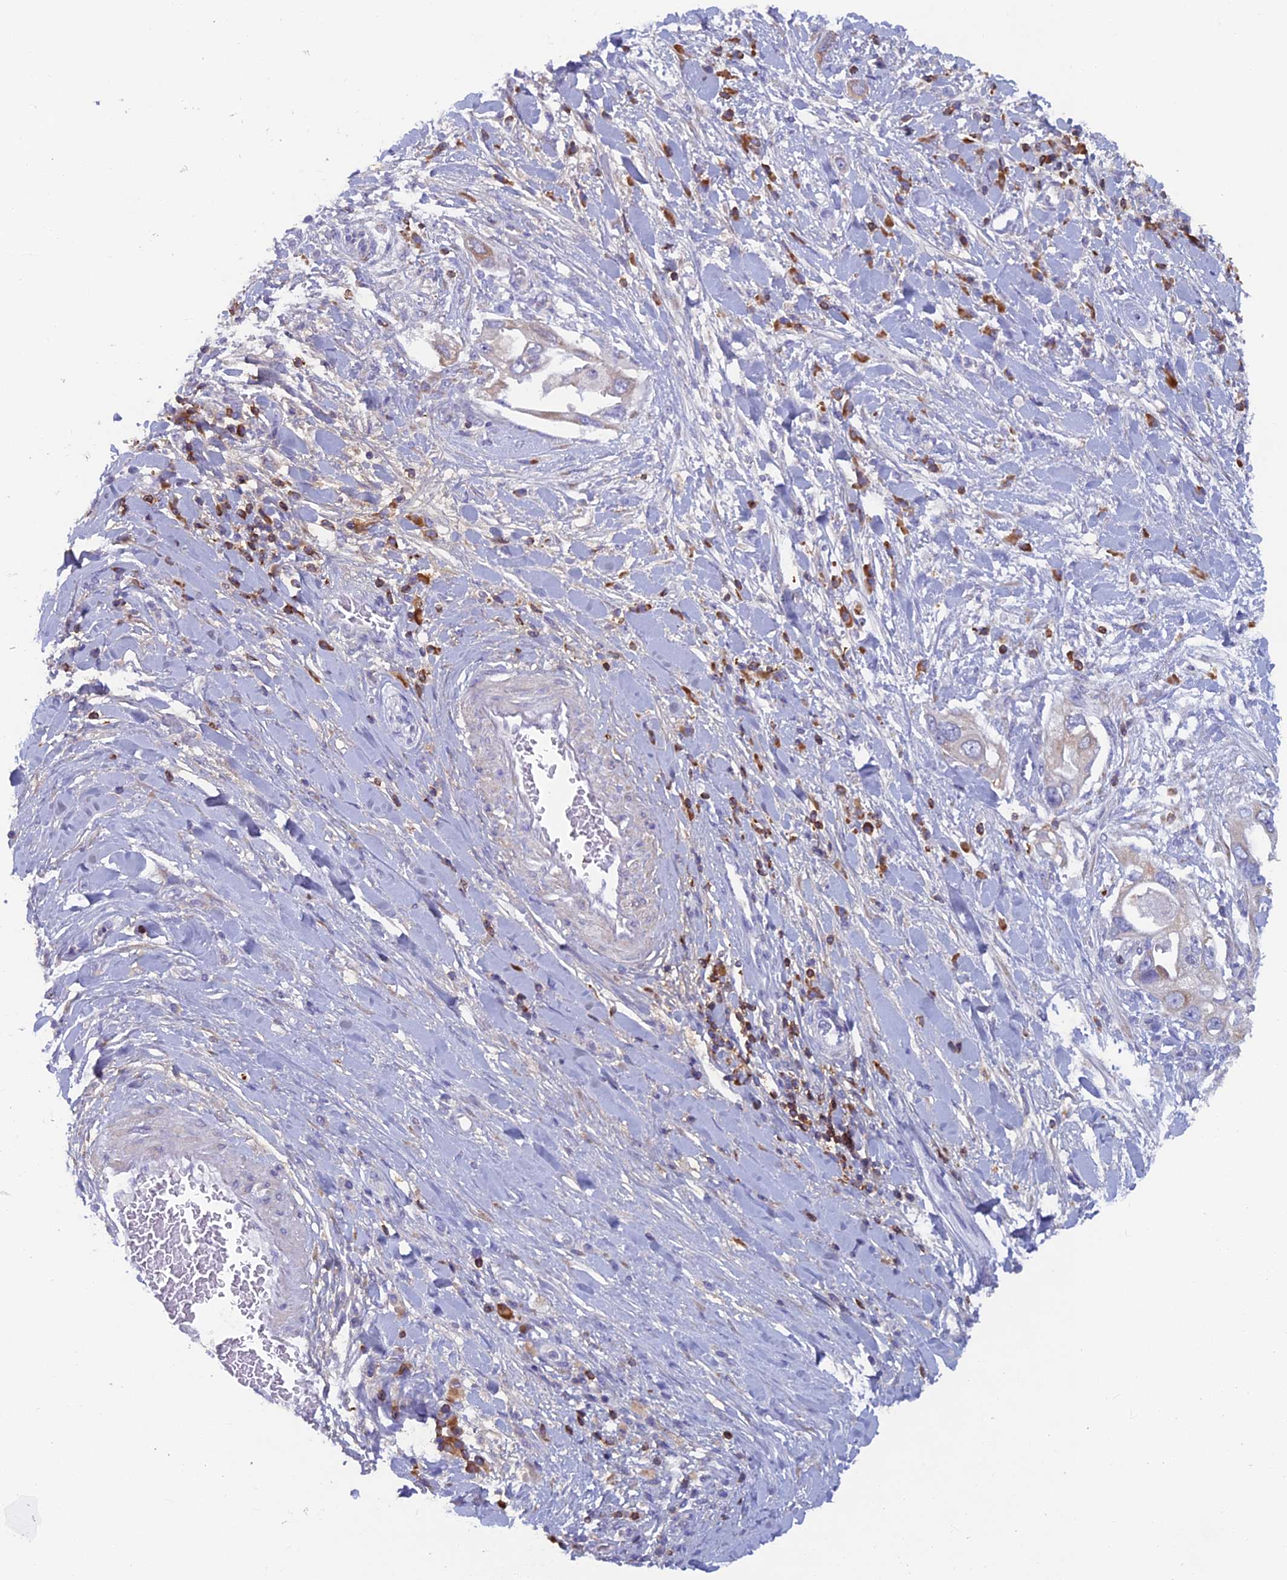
{"staining": {"intensity": "weak", "quantity": "<25%", "location": "cytoplasmic/membranous"}, "tissue": "pancreatic cancer", "cell_type": "Tumor cells", "image_type": "cancer", "snomed": [{"axis": "morphology", "description": "Inflammation, NOS"}, {"axis": "morphology", "description": "Adenocarcinoma, NOS"}, {"axis": "topography", "description": "Pancreas"}], "caption": "Immunohistochemical staining of pancreatic adenocarcinoma demonstrates no significant expression in tumor cells.", "gene": "ABI3BP", "patient": {"sex": "female", "age": 56}}